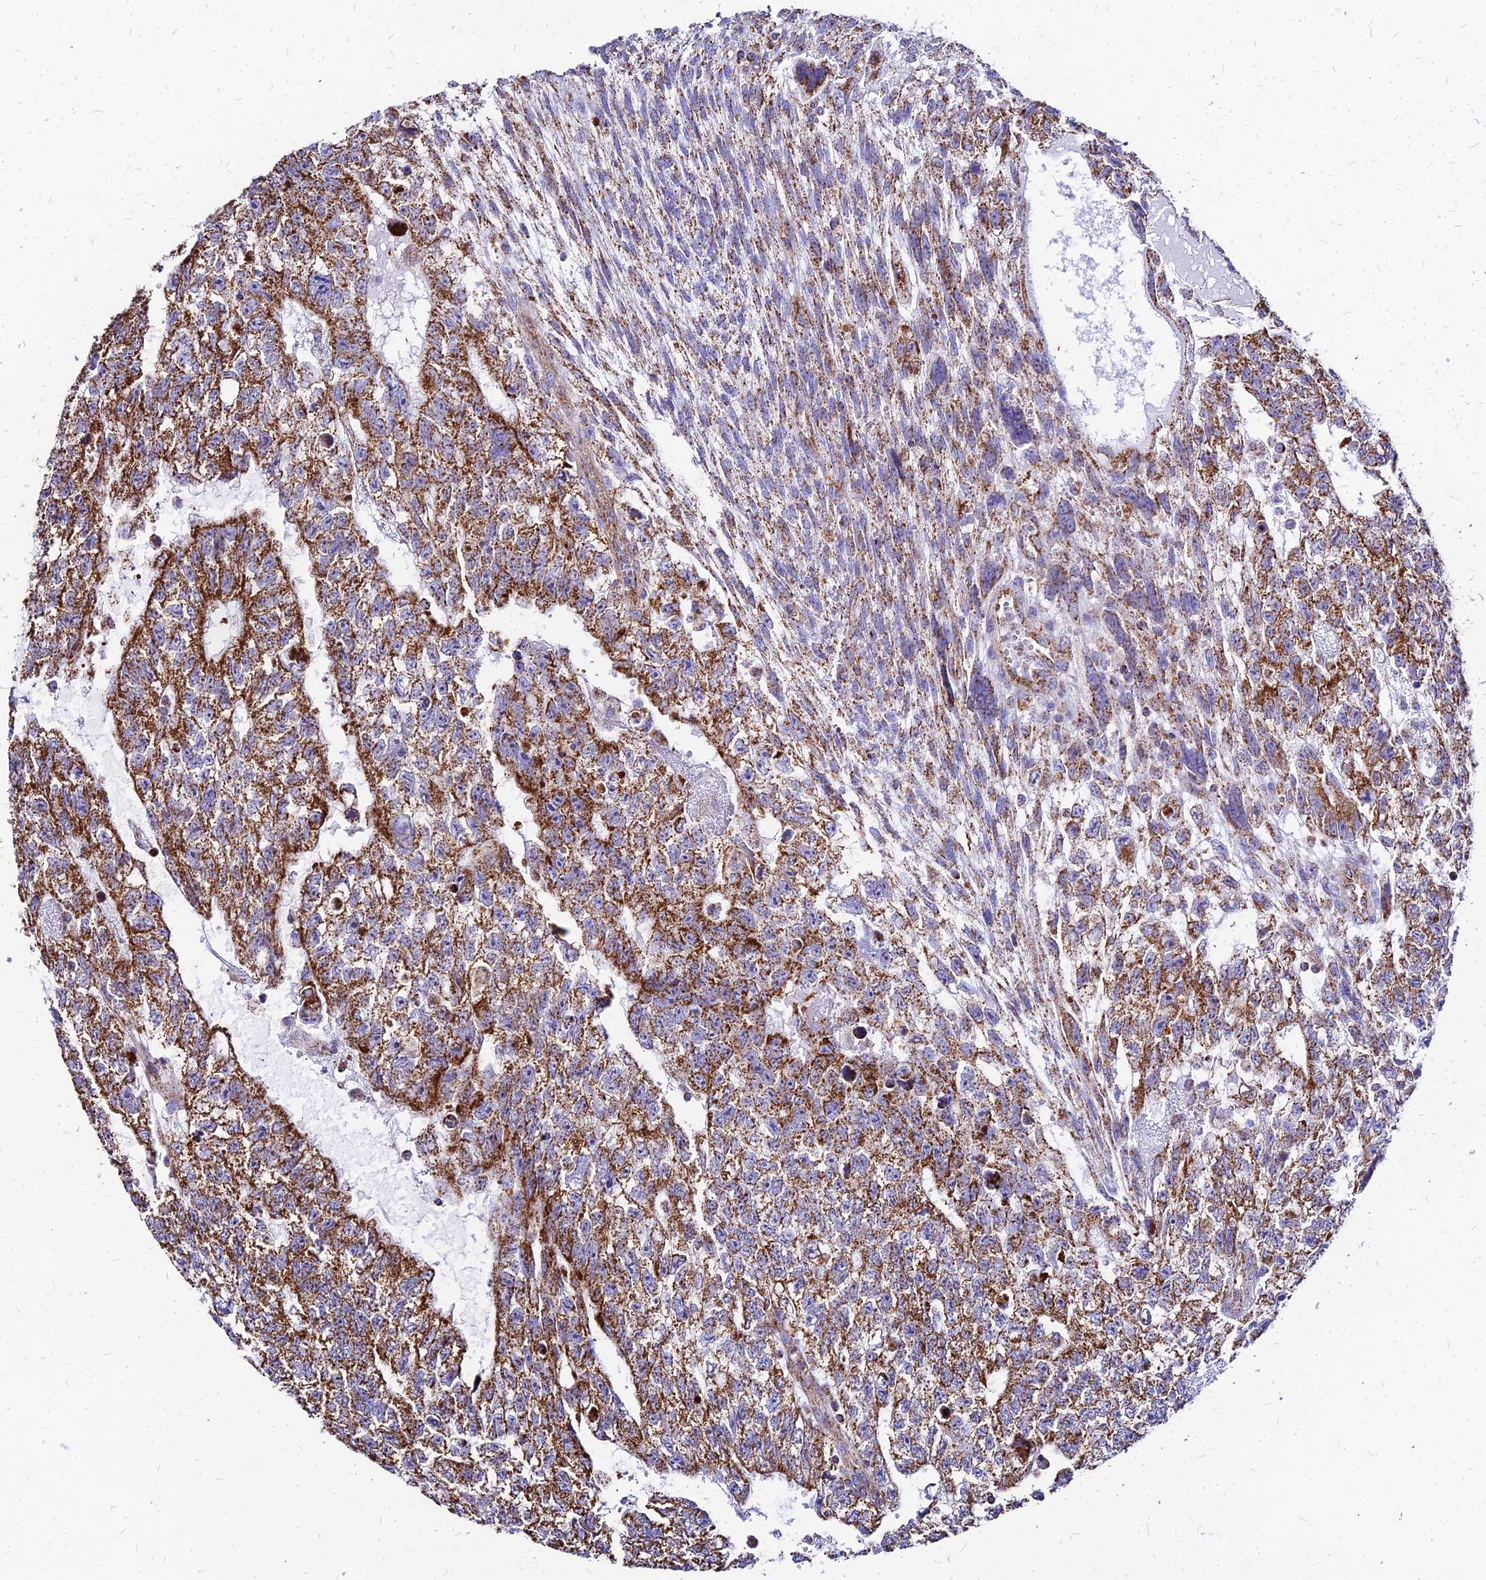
{"staining": {"intensity": "moderate", "quantity": ">75%", "location": "cytoplasmic/membranous"}, "tissue": "testis cancer", "cell_type": "Tumor cells", "image_type": "cancer", "snomed": [{"axis": "morphology", "description": "Carcinoma, Embryonal, NOS"}, {"axis": "topography", "description": "Testis"}], "caption": "Protein staining reveals moderate cytoplasmic/membranous staining in about >75% of tumor cells in embryonal carcinoma (testis).", "gene": "DLD", "patient": {"sex": "male", "age": 26}}